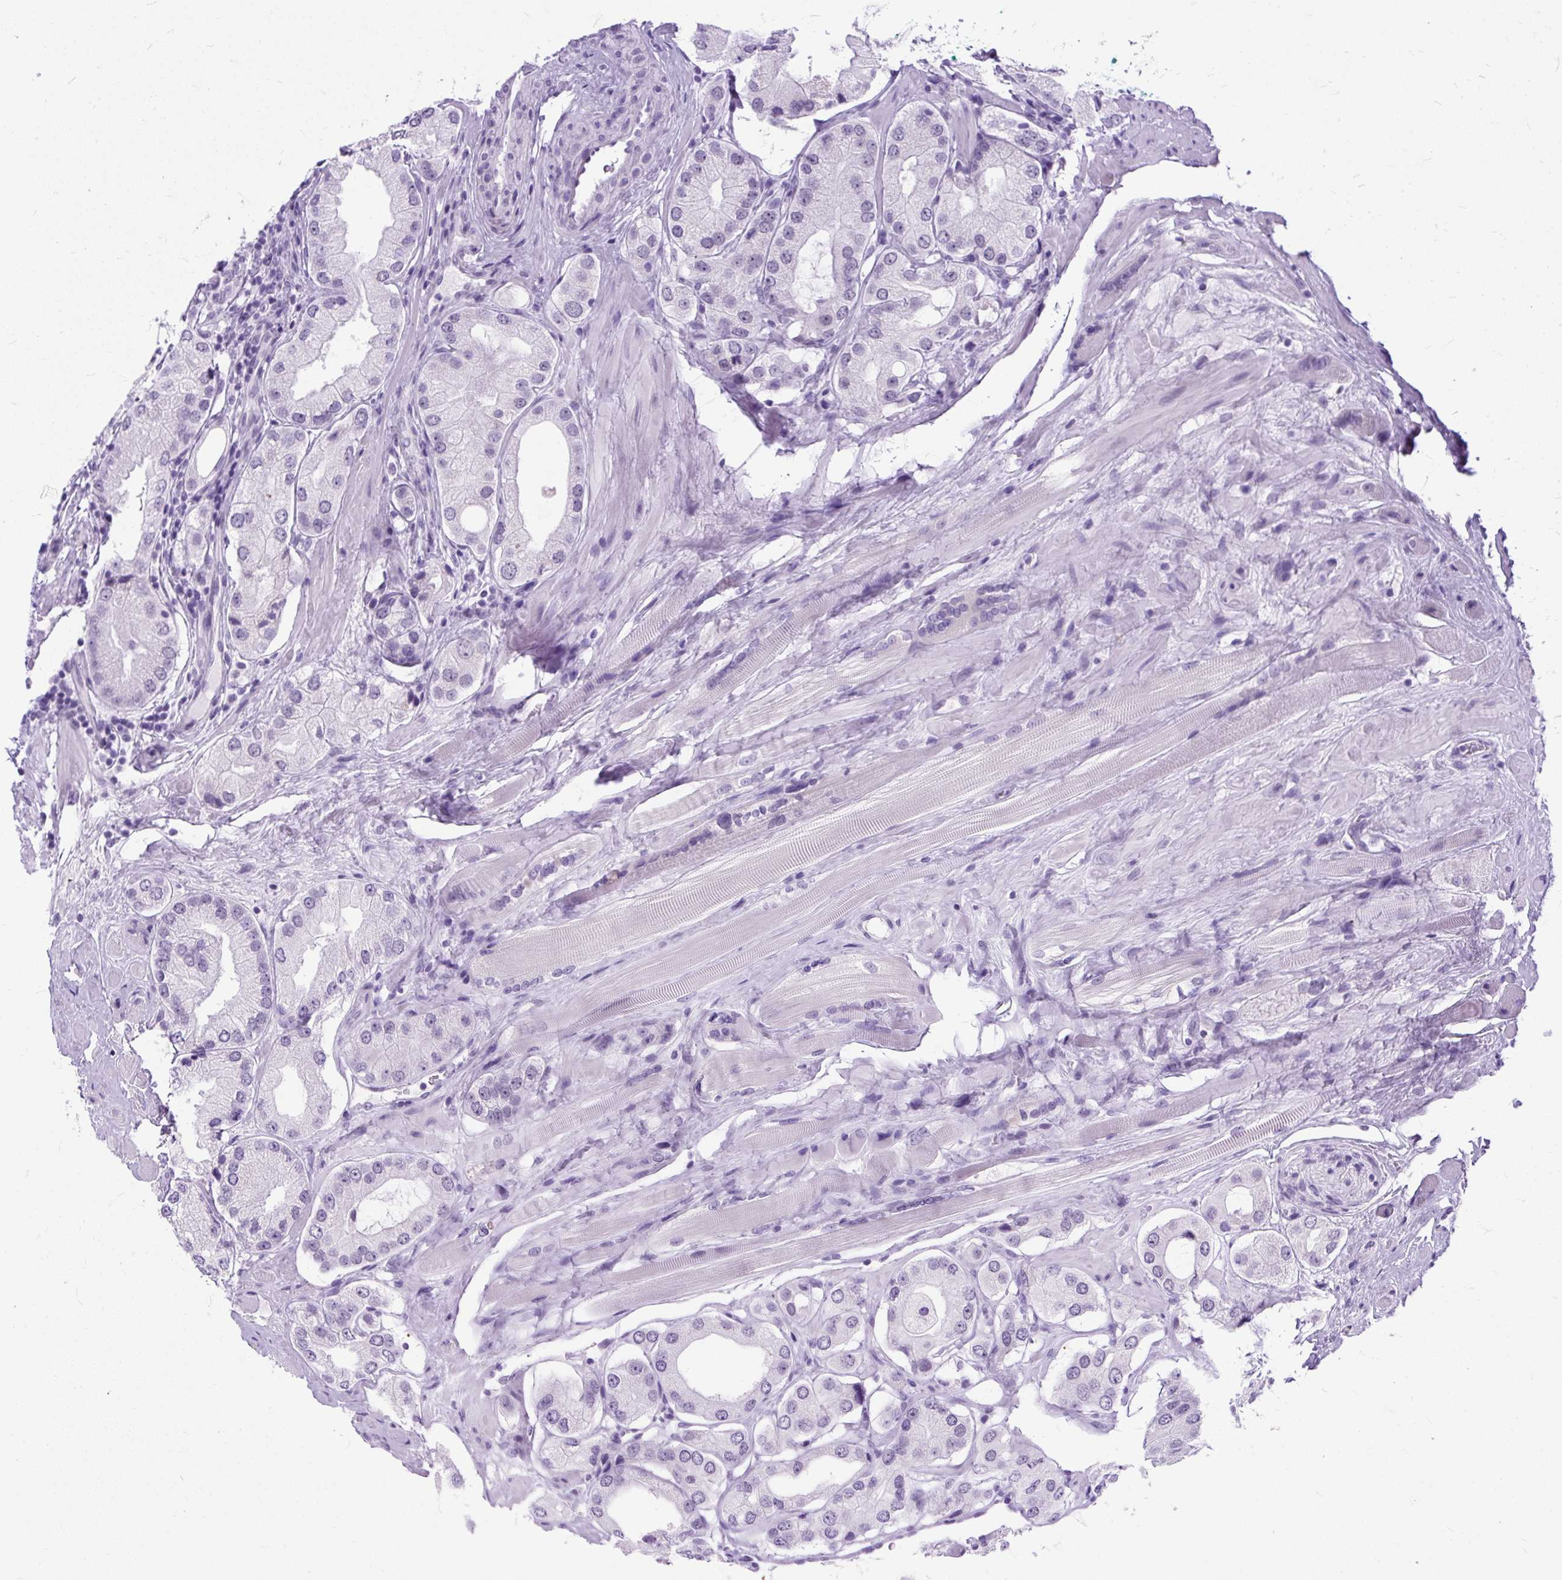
{"staining": {"intensity": "negative", "quantity": "none", "location": "none"}, "tissue": "prostate cancer", "cell_type": "Tumor cells", "image_type": "cancer", "snomed": [{"axis": "morphology", "description": "Adenocarcinoma, Low grade"}, {"axis": "topography", "description": "Prostate"}], "caption": "IHC photomicrograph of low-grade adenocarcinoma (prostate) stained for a protein (brown), which displays no staining in tumor cells.", "gene": "SCGB1A1", "patient": {"sex": "male", "age": 42}}